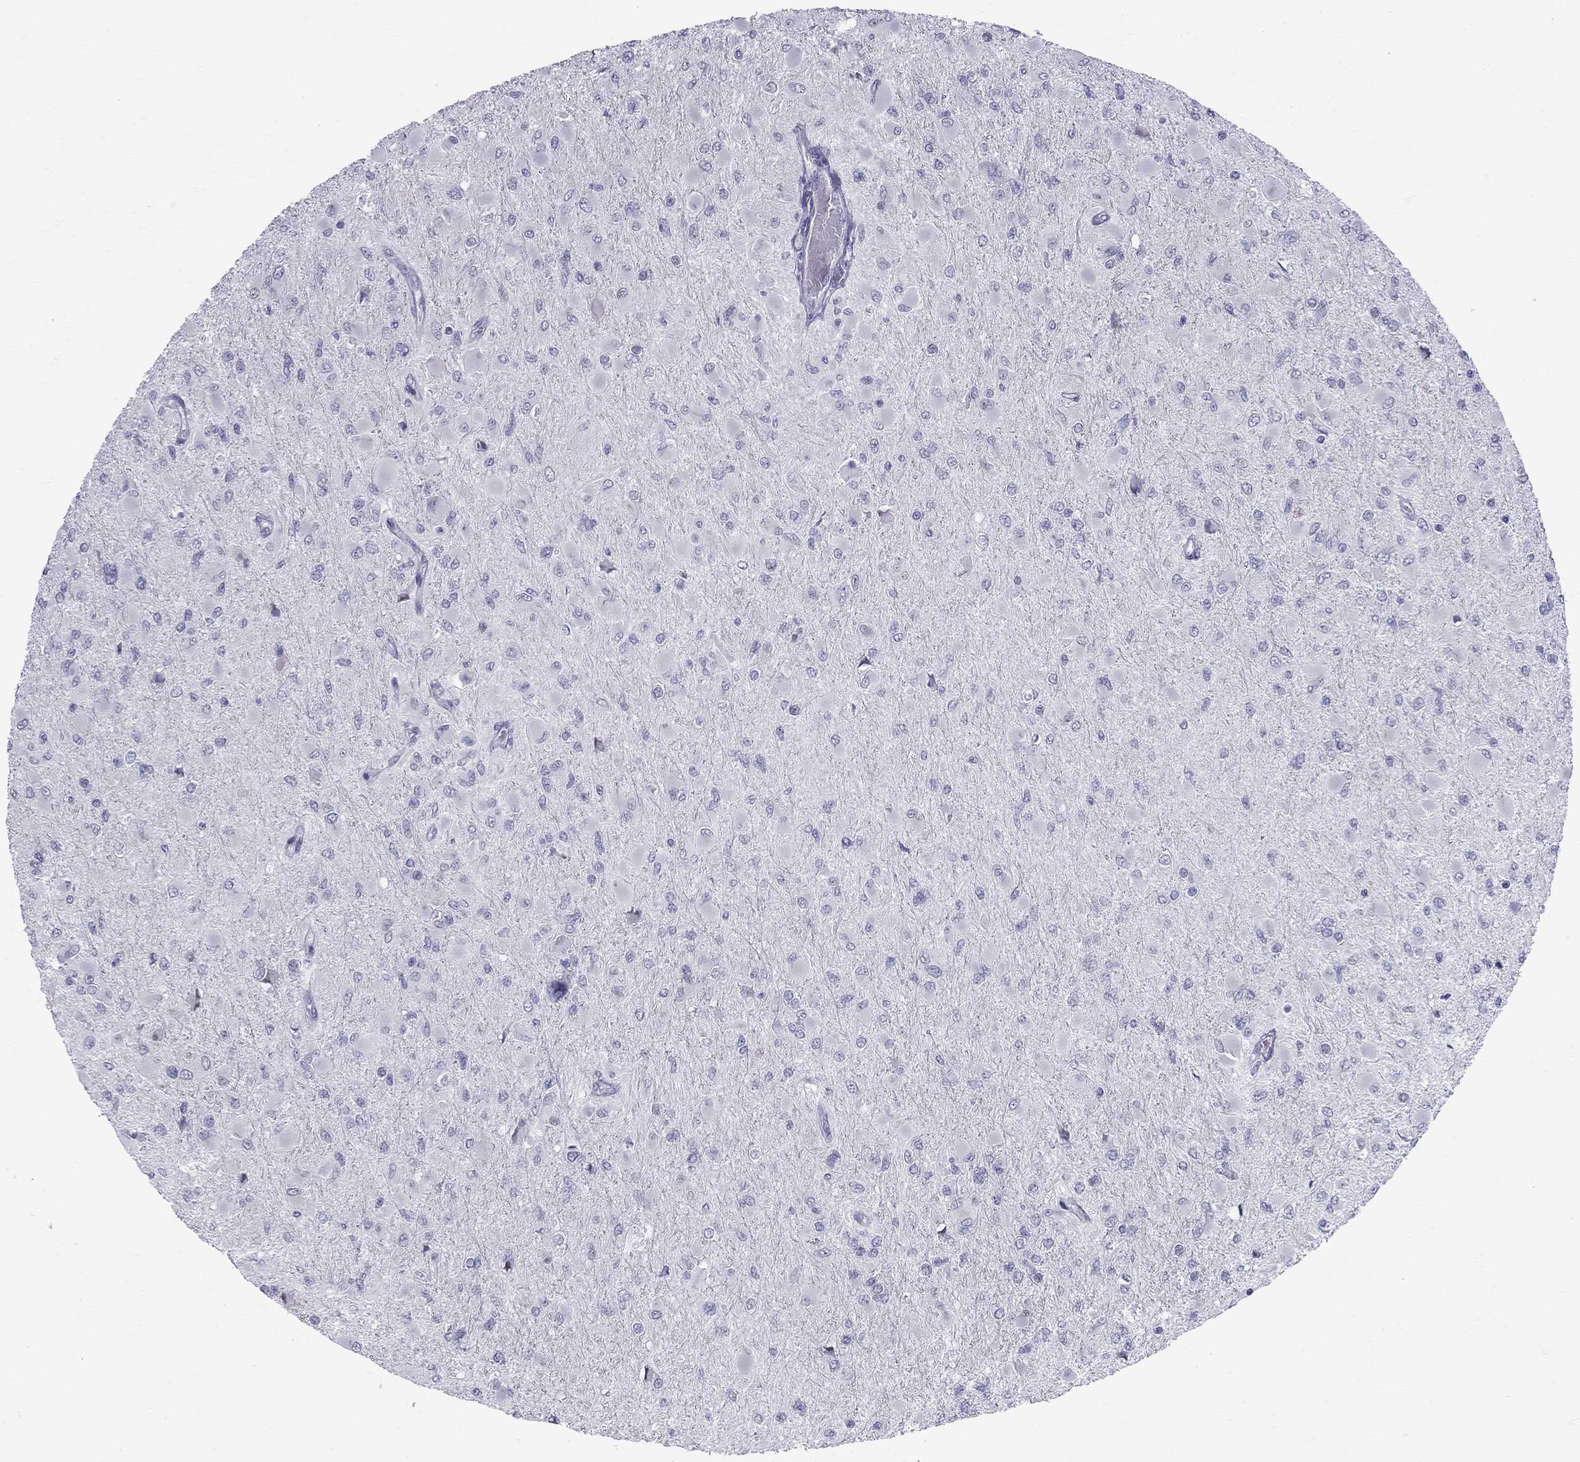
{"staining": {"intensity": "negative", "quantity": "none", "location": "none"}, "tissue": "glioma", "cell_type": "Tumor cells", "image_type": "cancer", "snomed": [{"axis": "morphology", "description": "Glioma, malignant, High grade"}, {"axis": "topography", "description": "Cerebral cortex"}], "caption": "Immunohistochemistry histopathology image of neoplastic tissue: glioma stained with DAB (3,3'-diaminobenzidine) reveals no significant protein expression in tumor cells.", "gene": "MUC15", "patient": {"sex": "female", "age": 36}}